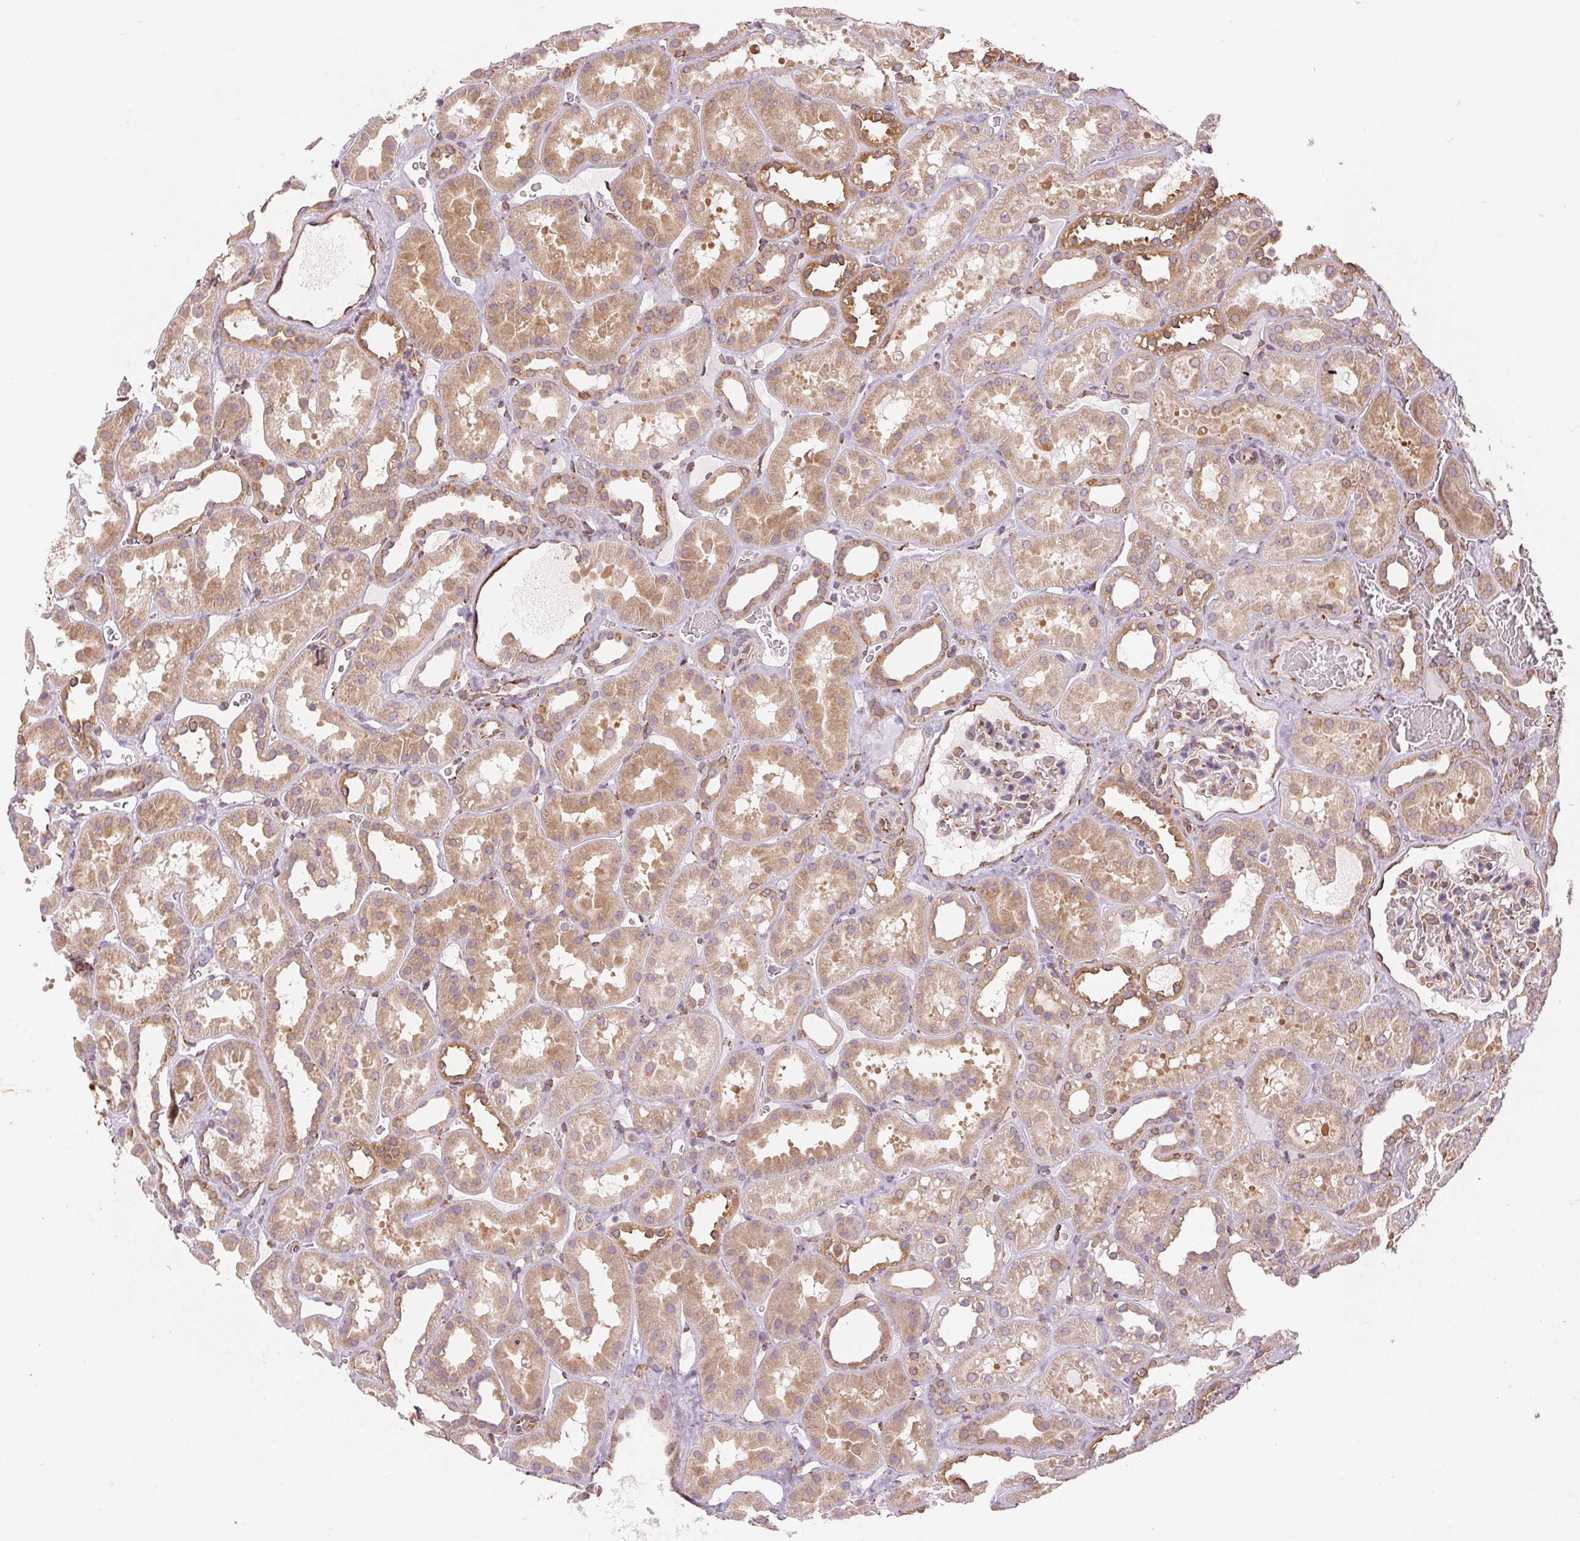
{"staining": {"intensity": "weak", "quantity": "<25%", "location": "cytoplasmic/membranous"}, "tissue": "kidney", "cell_type": "Cells in glomeruli", "image_type": "normal", "snomed": [{"axis": "morphology", "description": "Normal tissue, NOS"}, {"axis": "topography", "description": "Kidney"}], "caption": "An immunohistochemistry (IHC) image of benign kidney is shown. There is no staining in cells in glomeruli of kidney.", "gene": "RCN3", "patient": {"sex": "female", "age": 41}}